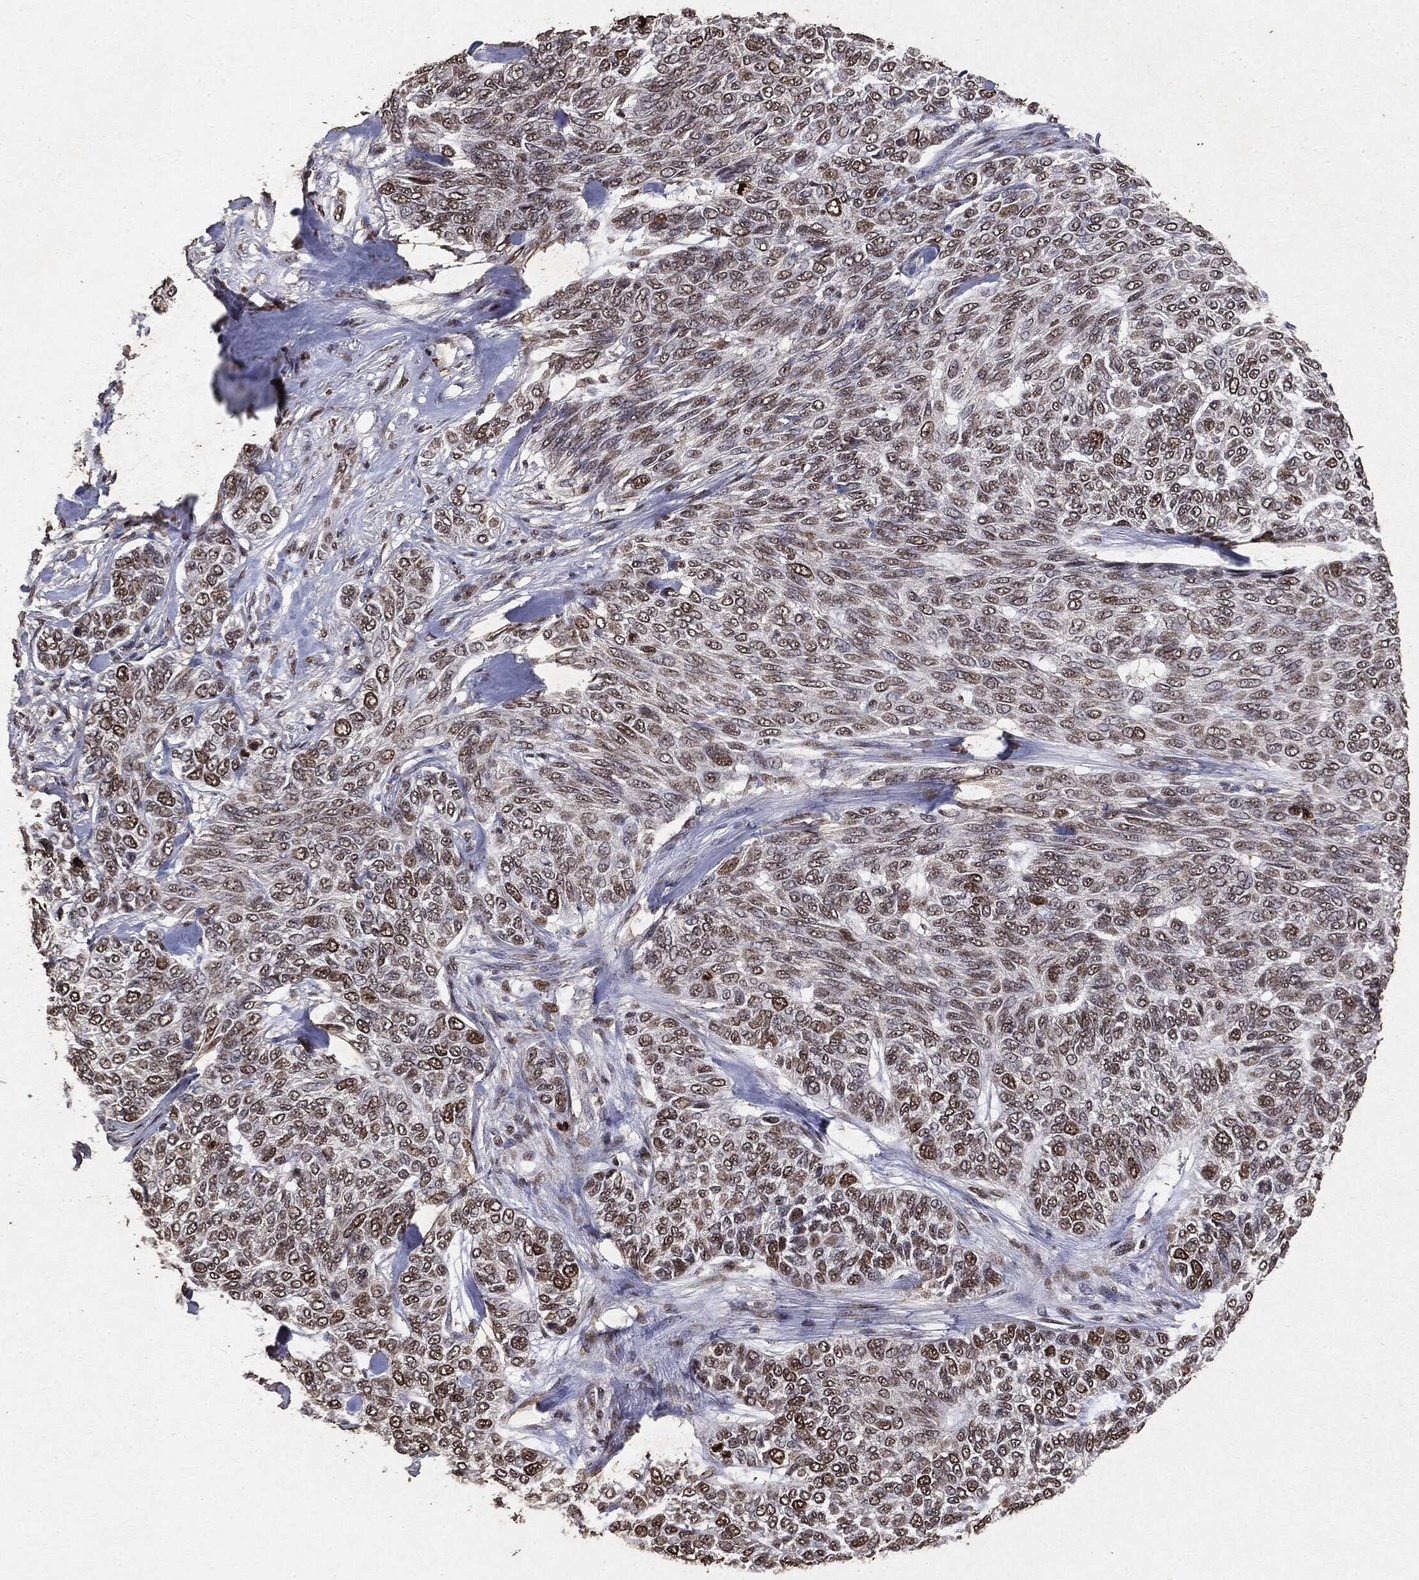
{"staining": {"intensity": "moderate", "quantity": "25%-75%", "location": "nuclear"}, "tissue": "skin cancer", "cell_type": "Tumor cells", "image_type": "cancer", "snomed": [{"axis": "morphology", "description": "Basal cell carcinoma"}, {"axis": "topography", "description": "Skin"}], "caption": "Brown immunohistochemical staining in skin cancer demonstrates moderate nuclear expression in about 25%-75% of tumor cells. The staining was performed using DAB (3,3'-diaminobenzidine) to visualize the protein expression in brown, while the nuclei were stained in blue with hematoxylin (Magnification: 20x).", "gene": "RAD18", "patient": {"sex": "female", "age": 65}}